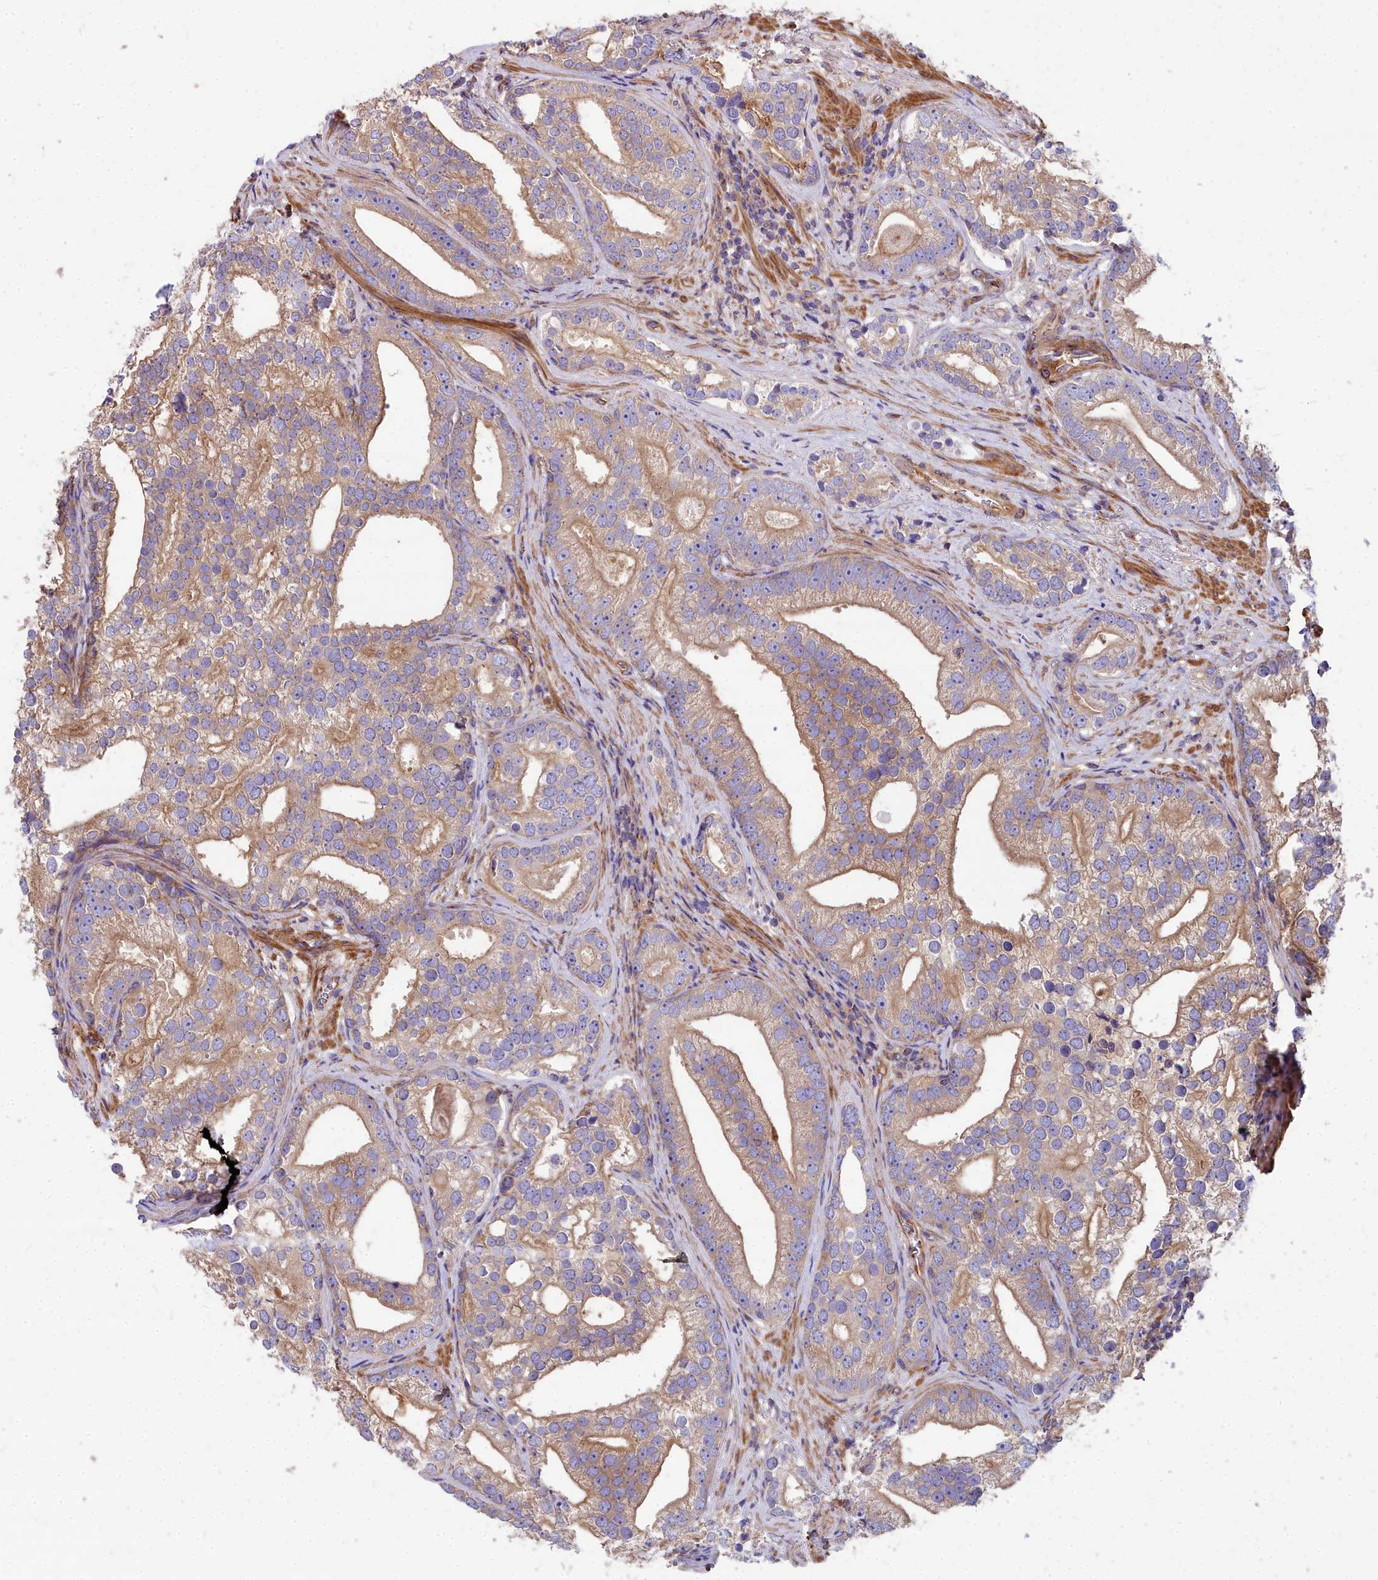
{"staining": {"intensity": "moderate", "quantity": ">75%", "location": "cytoplasmic/membranous"}, "tissue": "prostate cancer", "cell_type": "Tumor cells", "image_type": "cancer", "snomed": [{"axis": "morphology", "description": "Adenocarcinoma, High grade"}, {"axis": "topography", "description": "Prostate"}], "caption": "Immunohistochemistry of human prostate cancer exhibits medium levels of moderate cytoplasmic/membranous positivity in approximately >75% of tumor cells.", "gene": "DCTN3", "patient": {"sex": "male", "age": 75}}